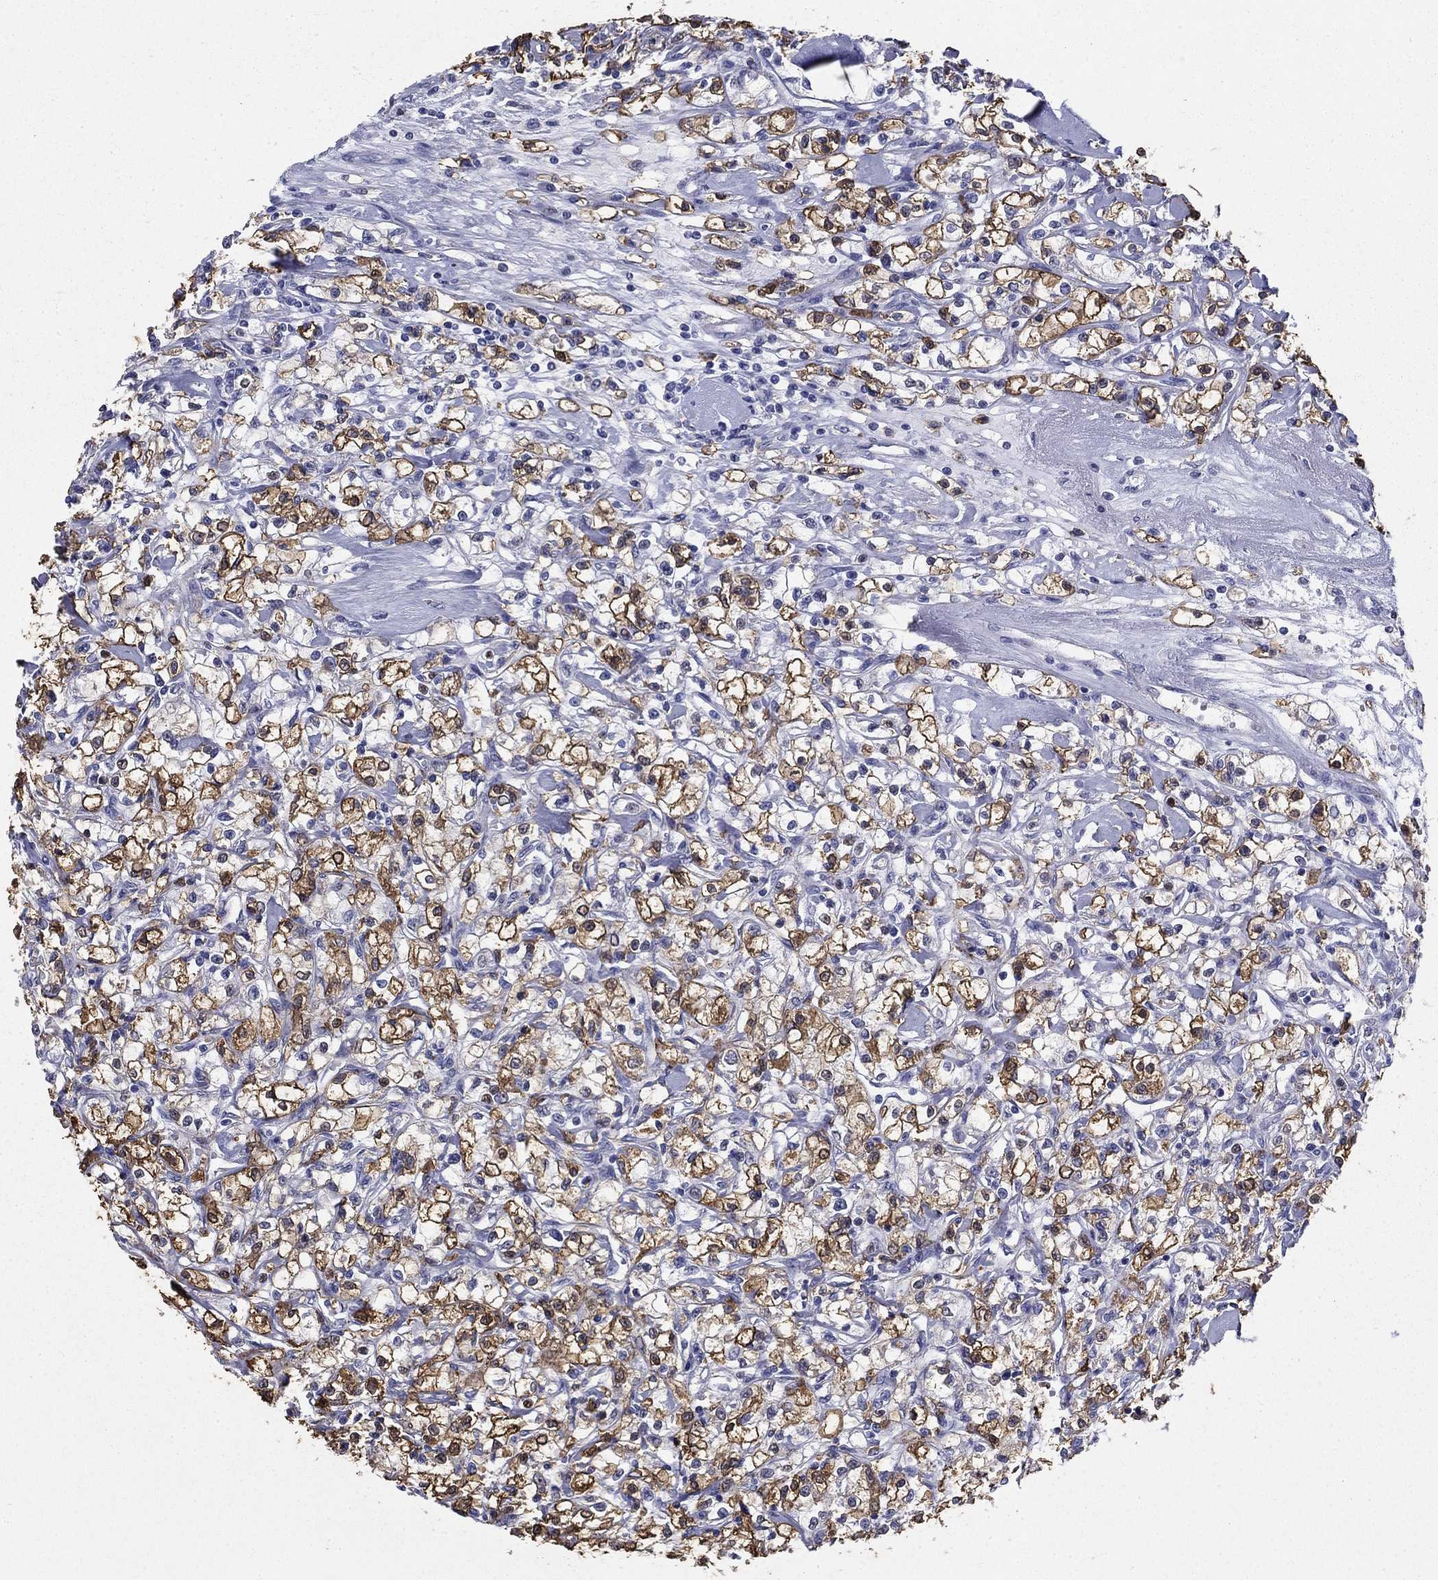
{"staining": {"intensity": "strong", "quantity": "25%-75%", "location": "cytoplasmic/membranous"}, "tissue": "renal cancer", "cell_type": "Tumor cells", "image_type": "cancer", "snomed": [{"axis": "morphology", "description": "Adenocarcinoma, NOS"}, {"axis": "topography", "description": "Kidney"}], "caption": "Immunohistochemical staining of renal adenocarcinoma displays strong cytoplasmic/membranous protein staining in about 25%-75% of tumor cells. Ihc stains the protein of interest in brown and the nuclei are stained blue.", "gene": "IGSF8", "patient": {"sex": "female", "age": 59}}